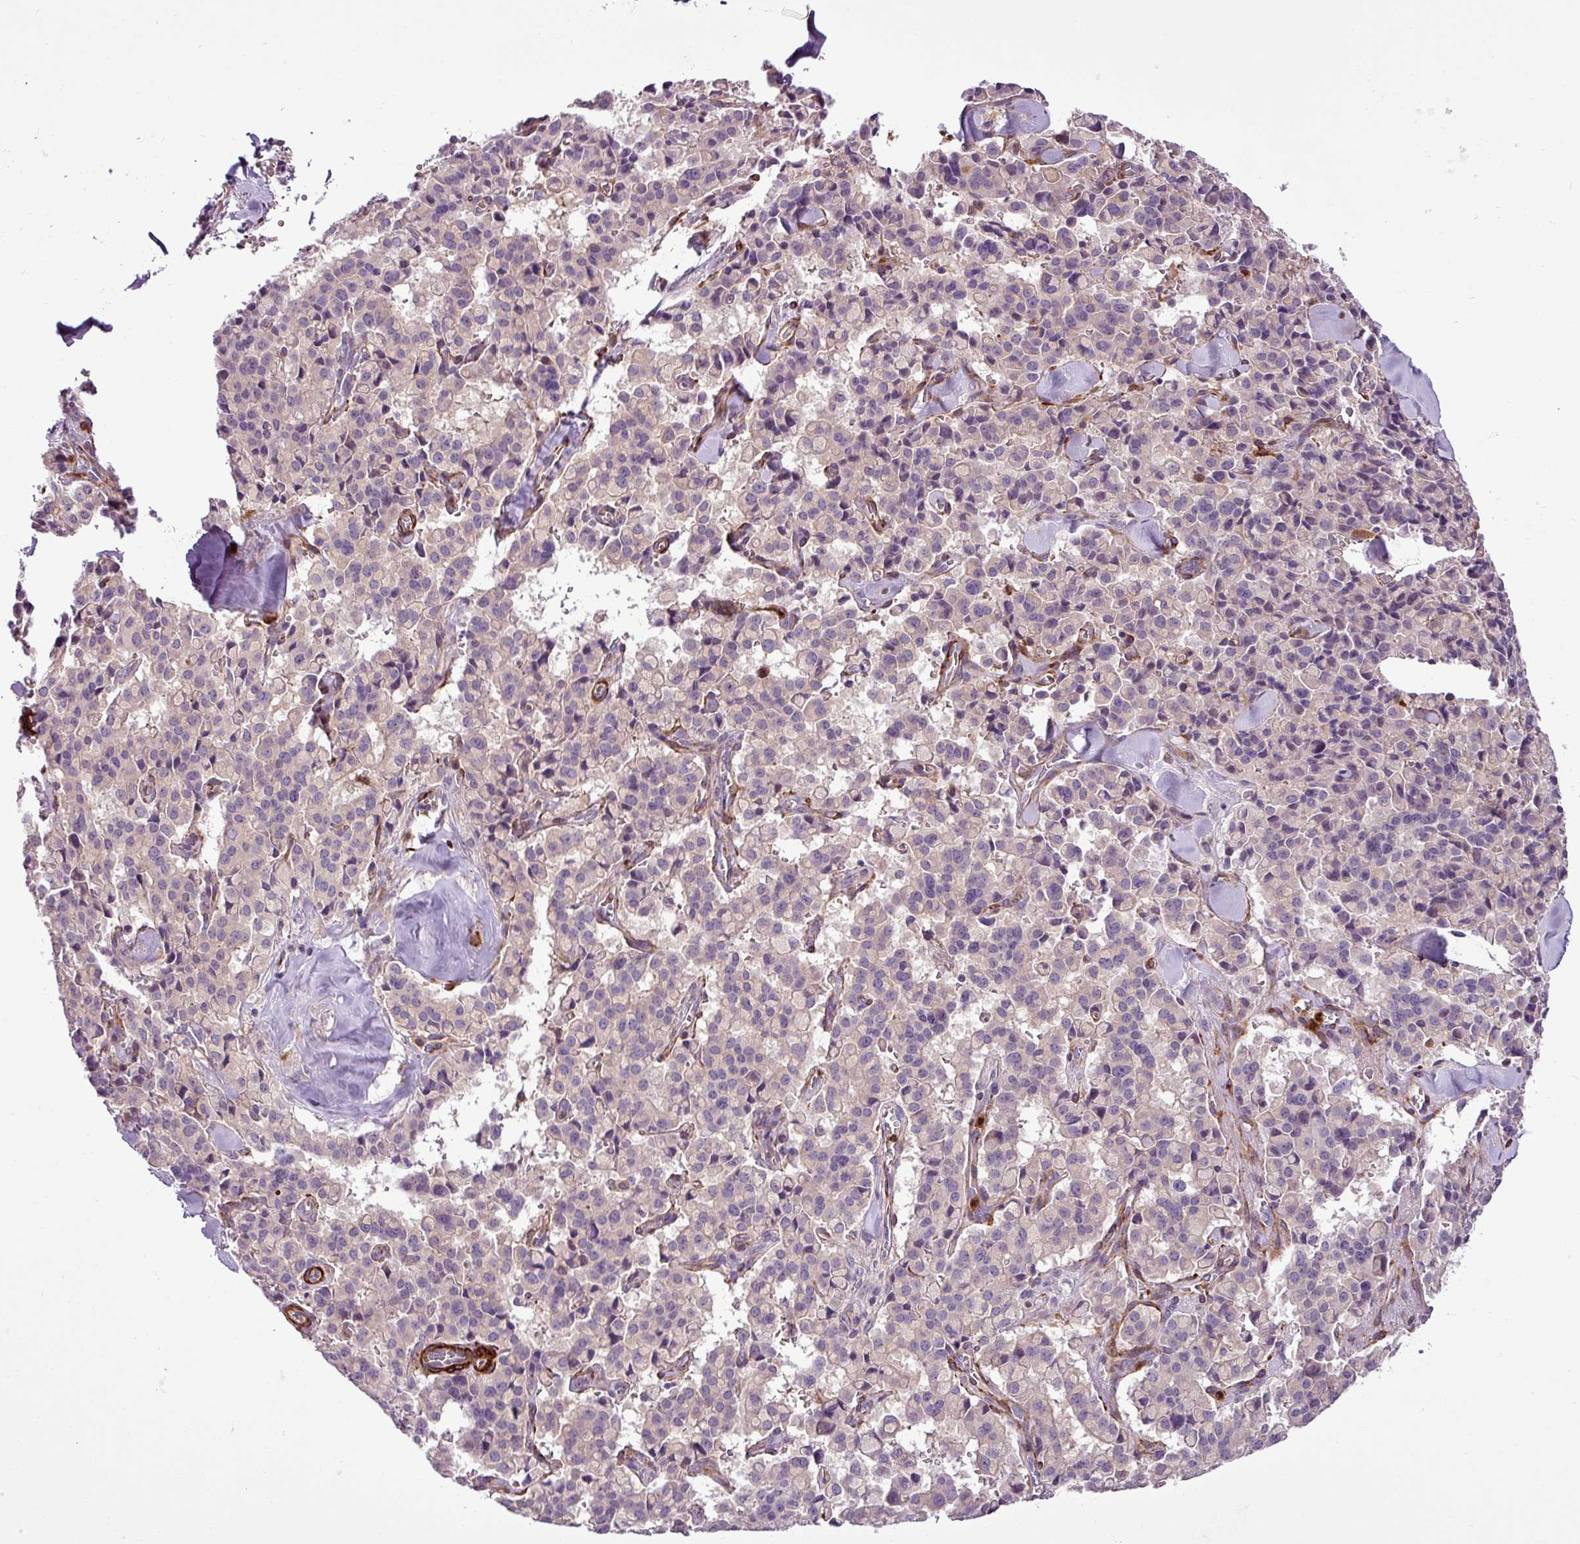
{"staining": {"intensity": "negative", "quantity": "none", "location": "none"}, "tissue": "pancreatic cancer", "cell_type": "Tumor cells", "image_type": "cancer", "snomed": [{"axis": "morphology", "description": "Adenocarcinoma, NOS"}, {"axis": "topography", "description": "Pancreas"}], "caption": "IHC photomicrograph of neoplastic tissue: human adenocarcinoma (pancreatic) stained with DAB shows no significant protein positivity in tumor cells. (IHC, brightfield microscopy, high magnification).", "gene": "NBEAL2", "patient": {"sex": "male", "age": 65}}